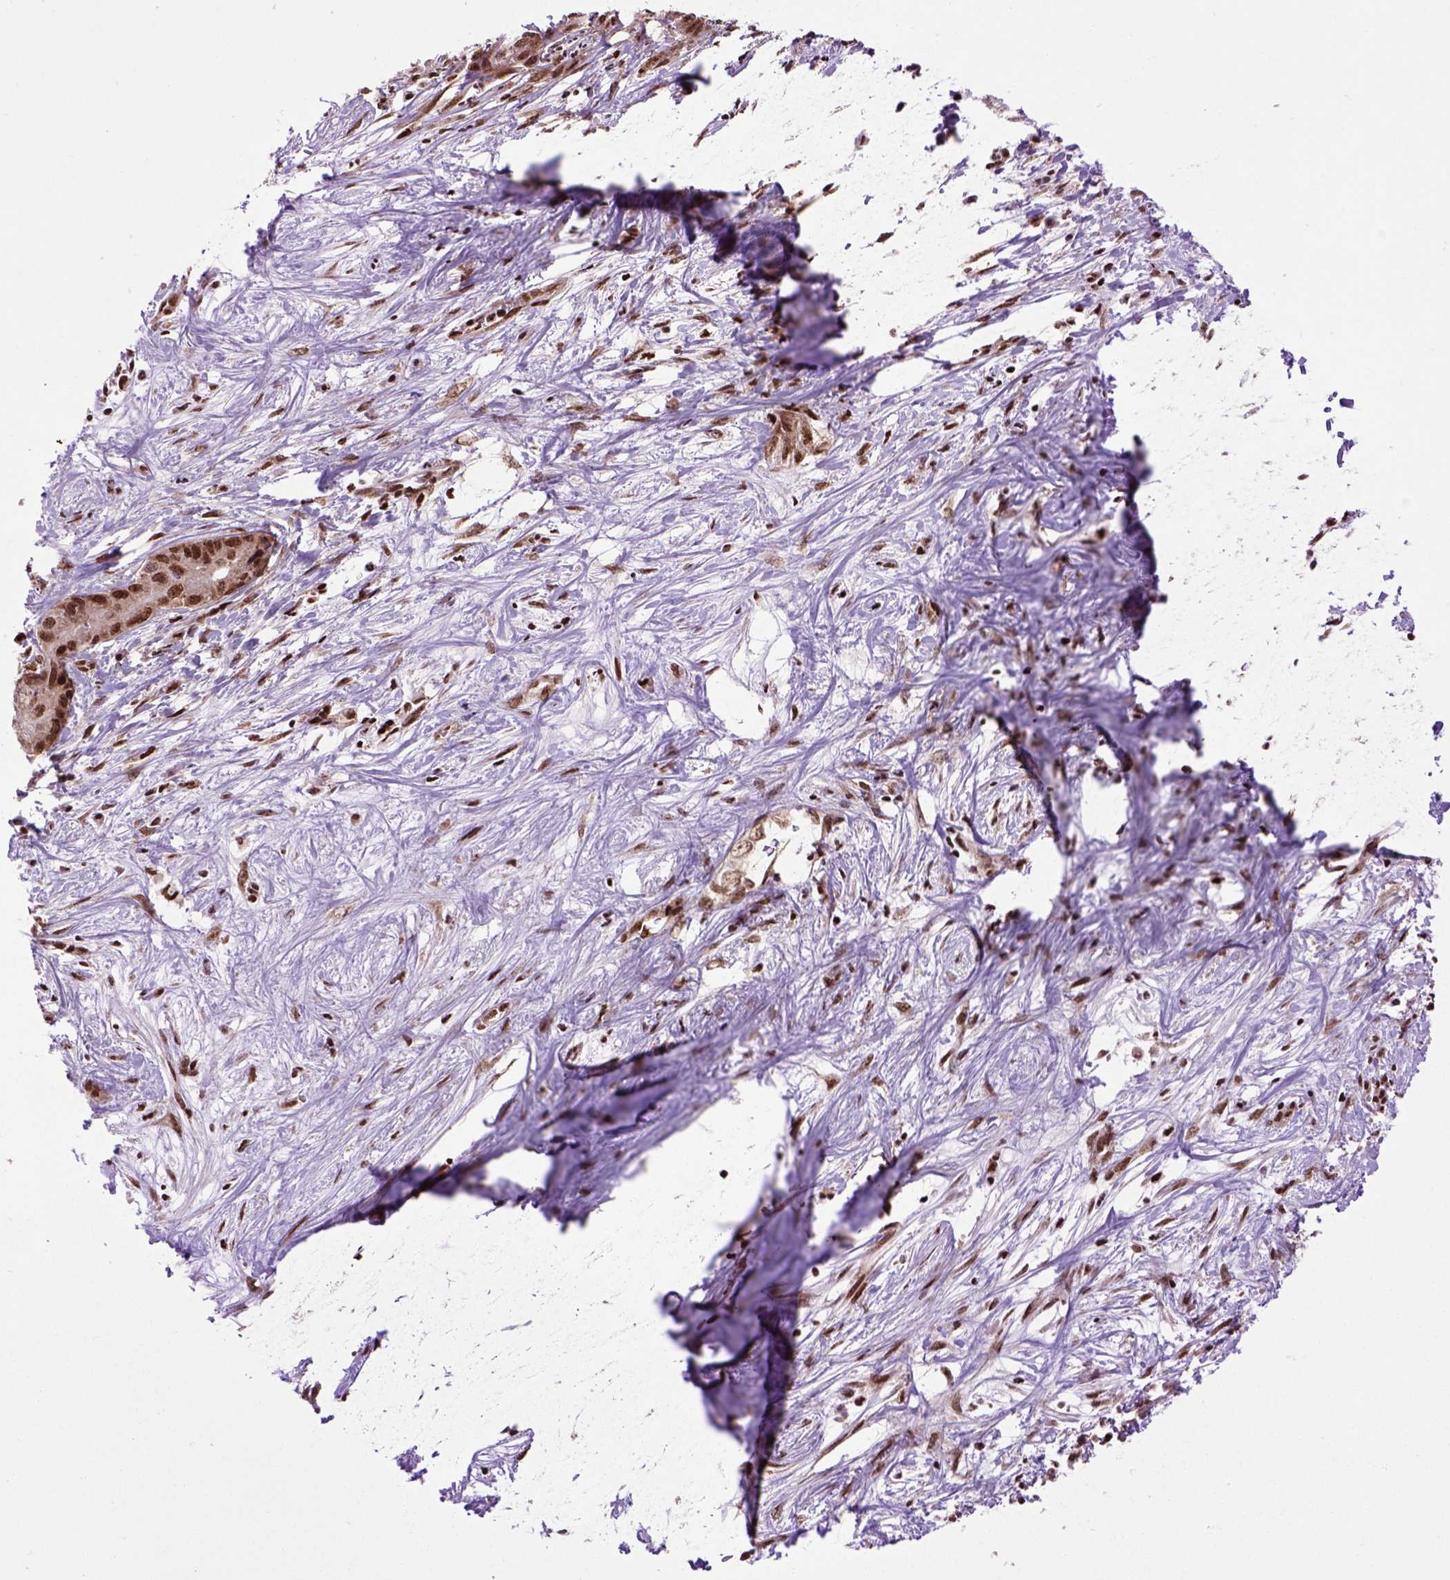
{"staining": {"intensity": "strong", "quantity": ">75%", "location": "nuclear"}, "tissue": "liver cancer", "cell_type": "Tumor cells", "image_type": "cancer", "snomed": [{"axis": "morphology", "description": "Cholangiocarcinoma"}, {"axis": "topography", "description": "Liver"}], "caption": "This is a histology image of immunohistochemistry staining of cholangiocarcinoma (liver), which shows strong positivity in the nuclear of tumor cells.", "gene": "CELF1", "patient": {"sex": "female", "age": 65}}